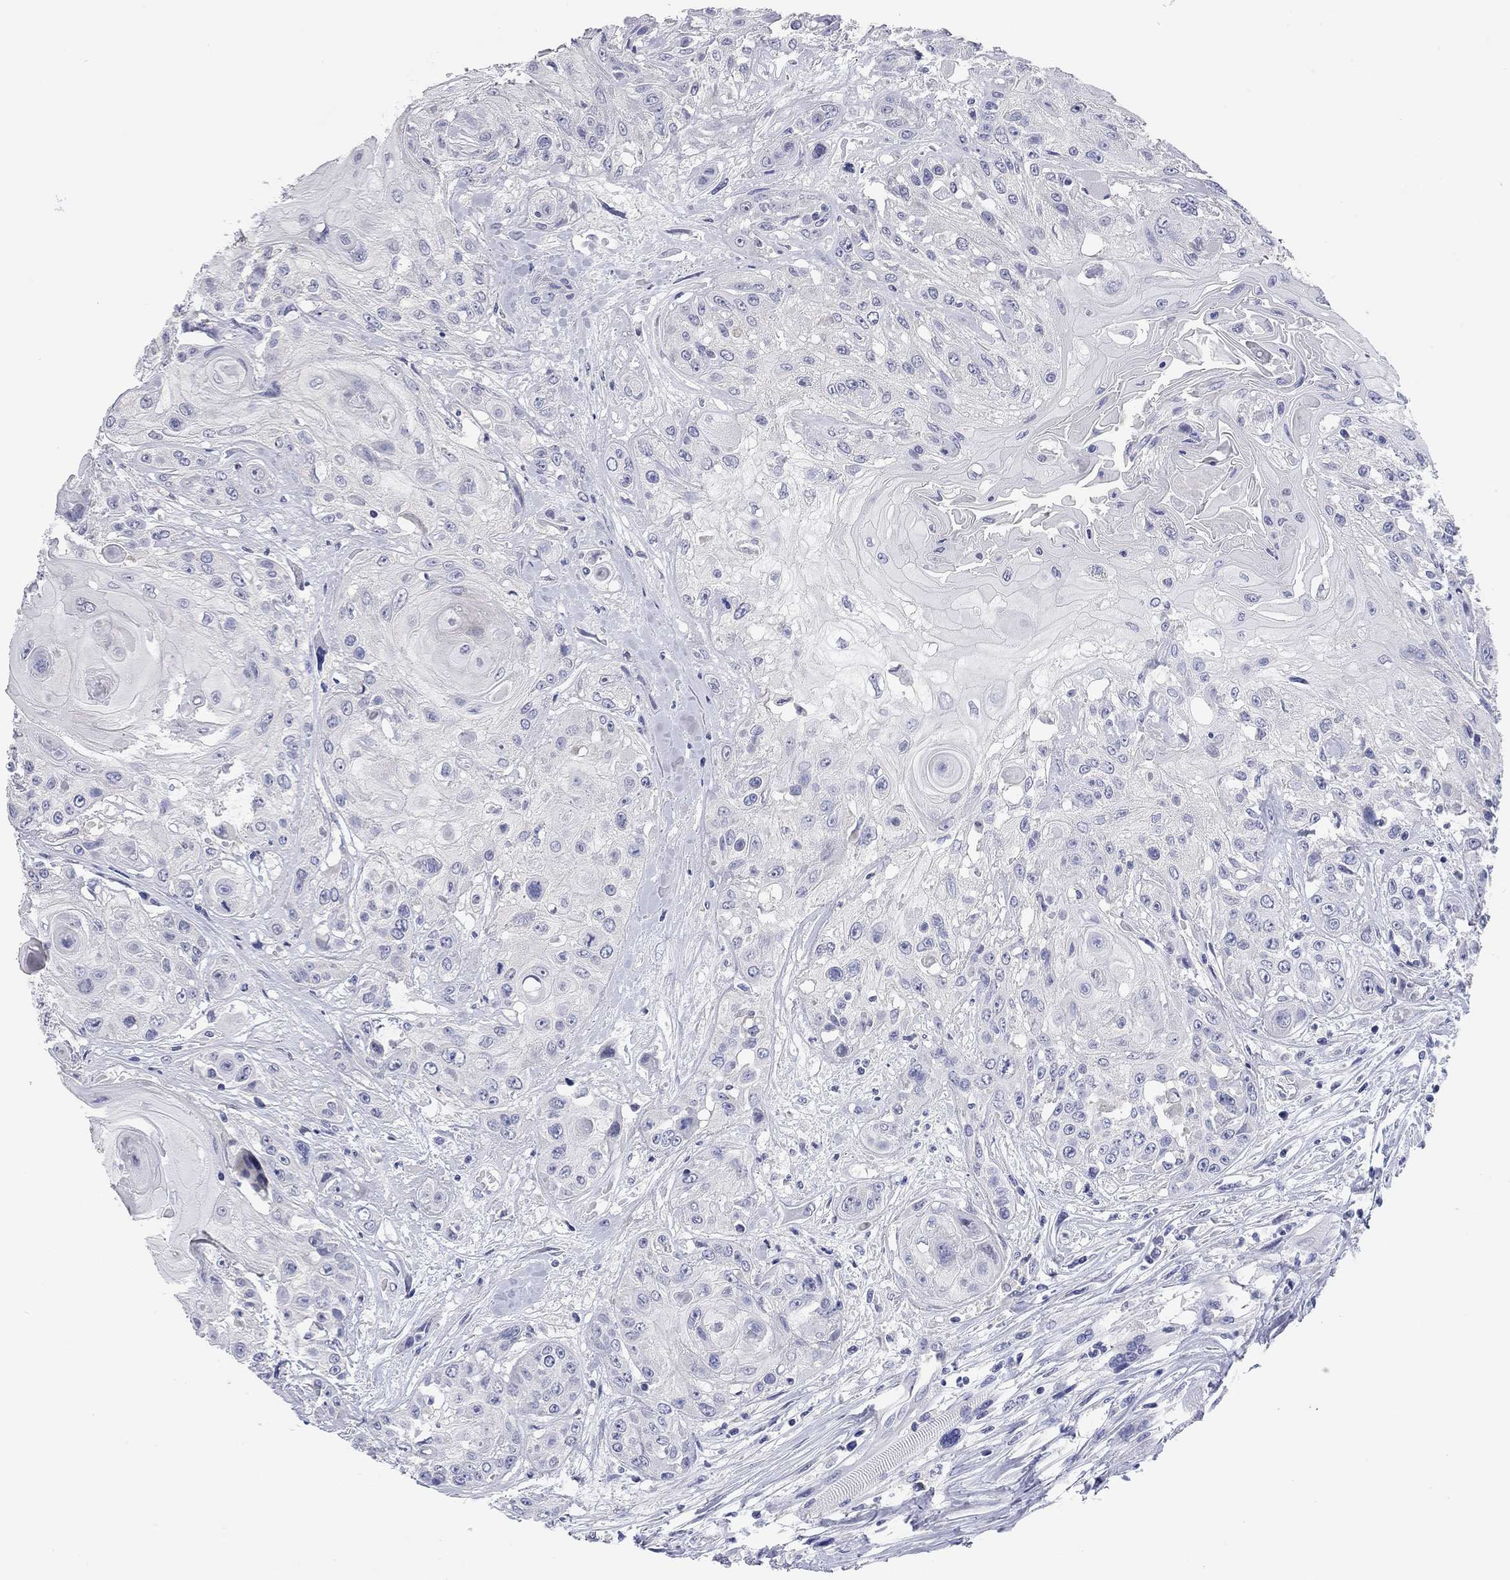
{"staining": {"intensity": "negative", "quantity": "none", "location": "none"}, "tissue": "head and neck cancer", "cell_type": "Tumor cells", "image_type": "cancer", "snomed": [{"axis": "morphology", "description": "Squamous cell carcinoma, NOS"}, {"axis": "topography", "description": "Head-Neck"}], "caption": "A micrograph of head and neck cancer stained for a protein displays no brown staining in tumor cells.", "gene": "TMEM221", "patient": {"sex": "female", "age": 59}}